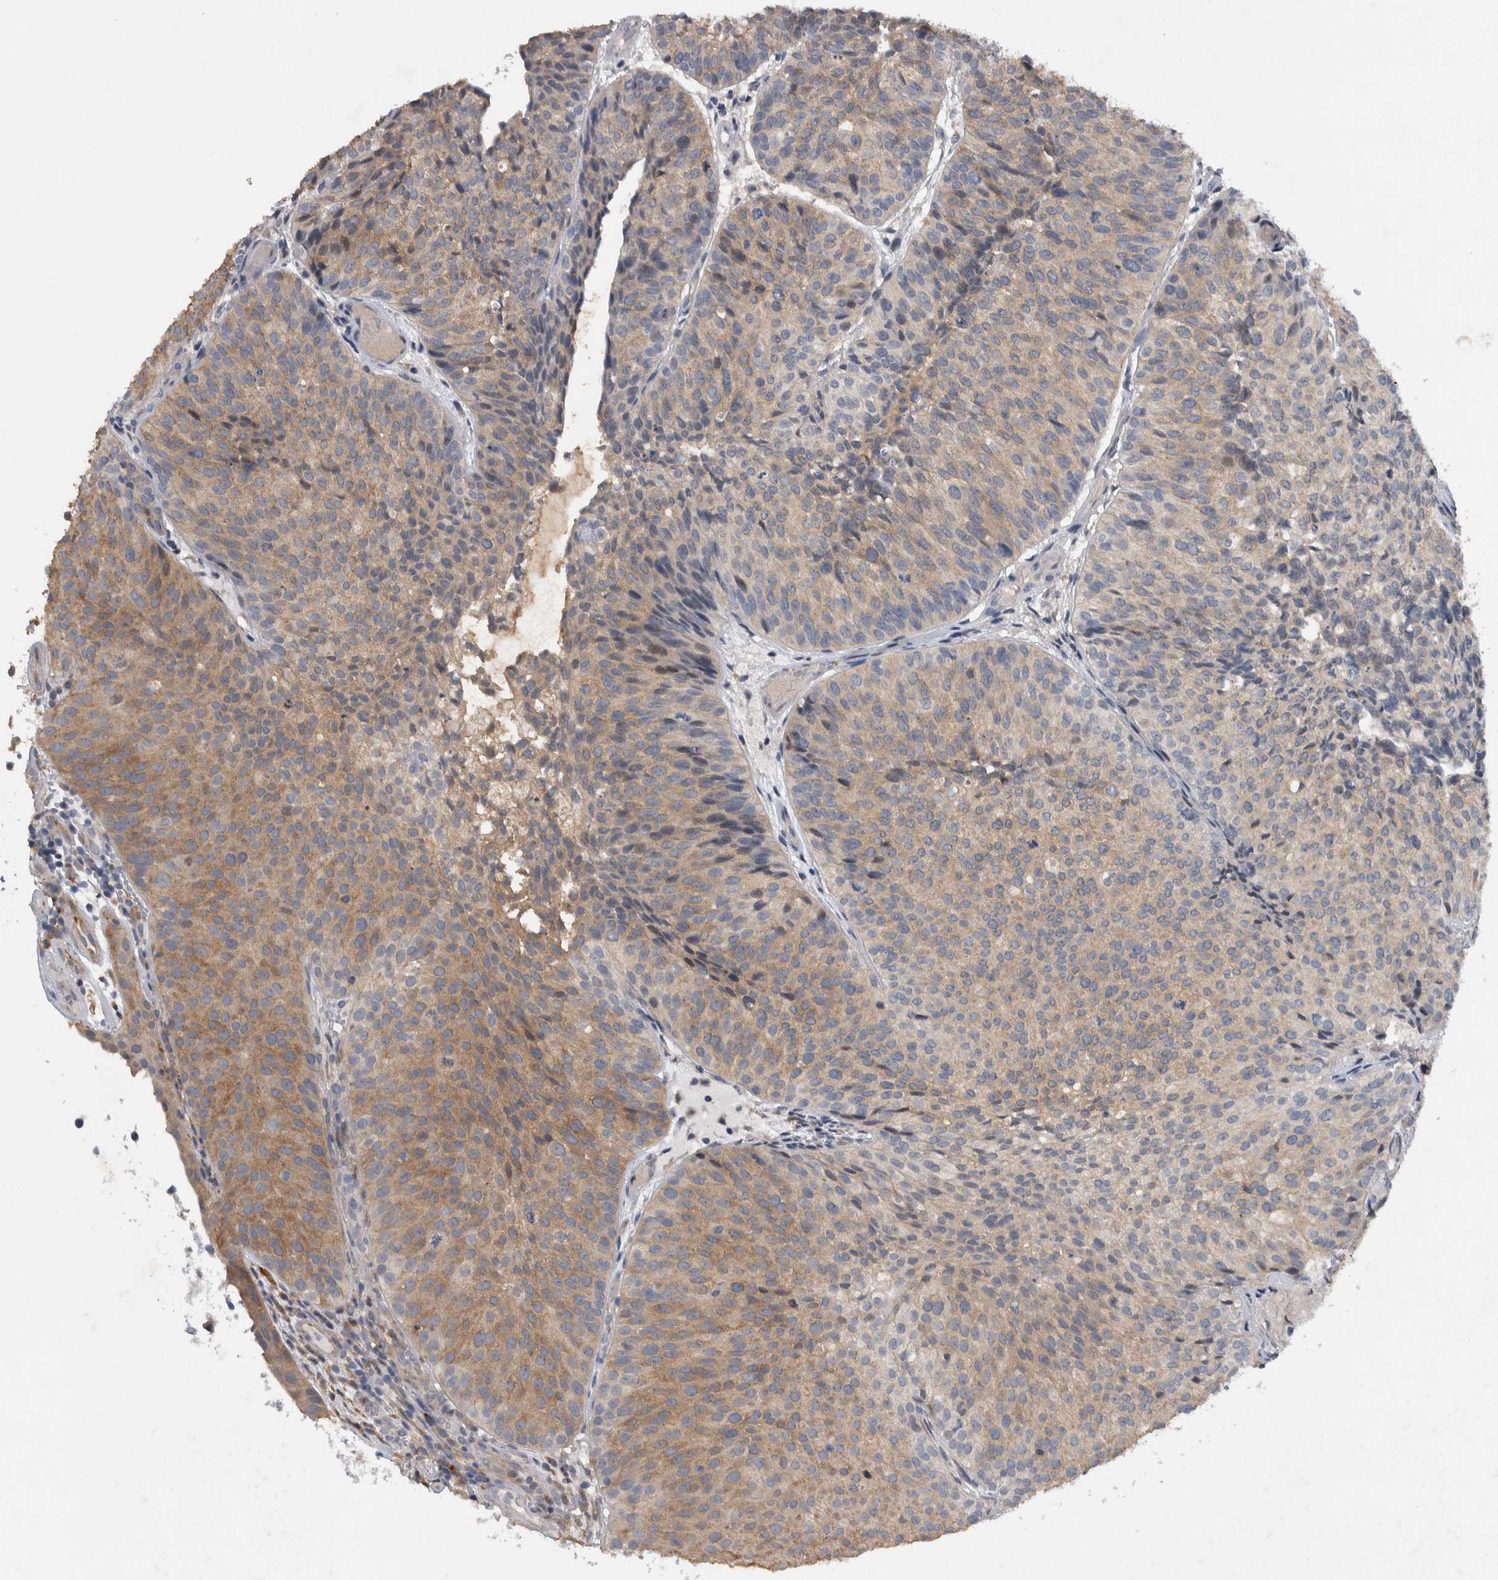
{"staining": {"intensity": "moderate", "quantity": ">75%", "location": "cytoplasmic/membranous"}, "tissue": "urothelial cancer", "cell_type": "Tumor cells", "image_type": "cancer", "snomed": [{"axis": "morphology", "description": "Urothelial carcinoma, Low grade"}, {"axis": "topography", "description": "Urinary bladder"}], "caption": "The image displays a brown stain indicating the presence of a protein in the cytoplasmic/membranous of tumor cells in low-grade urothelial carcinoma.", "gene": "NT5C2", "patient": {"sex": "male", "age": 86}}